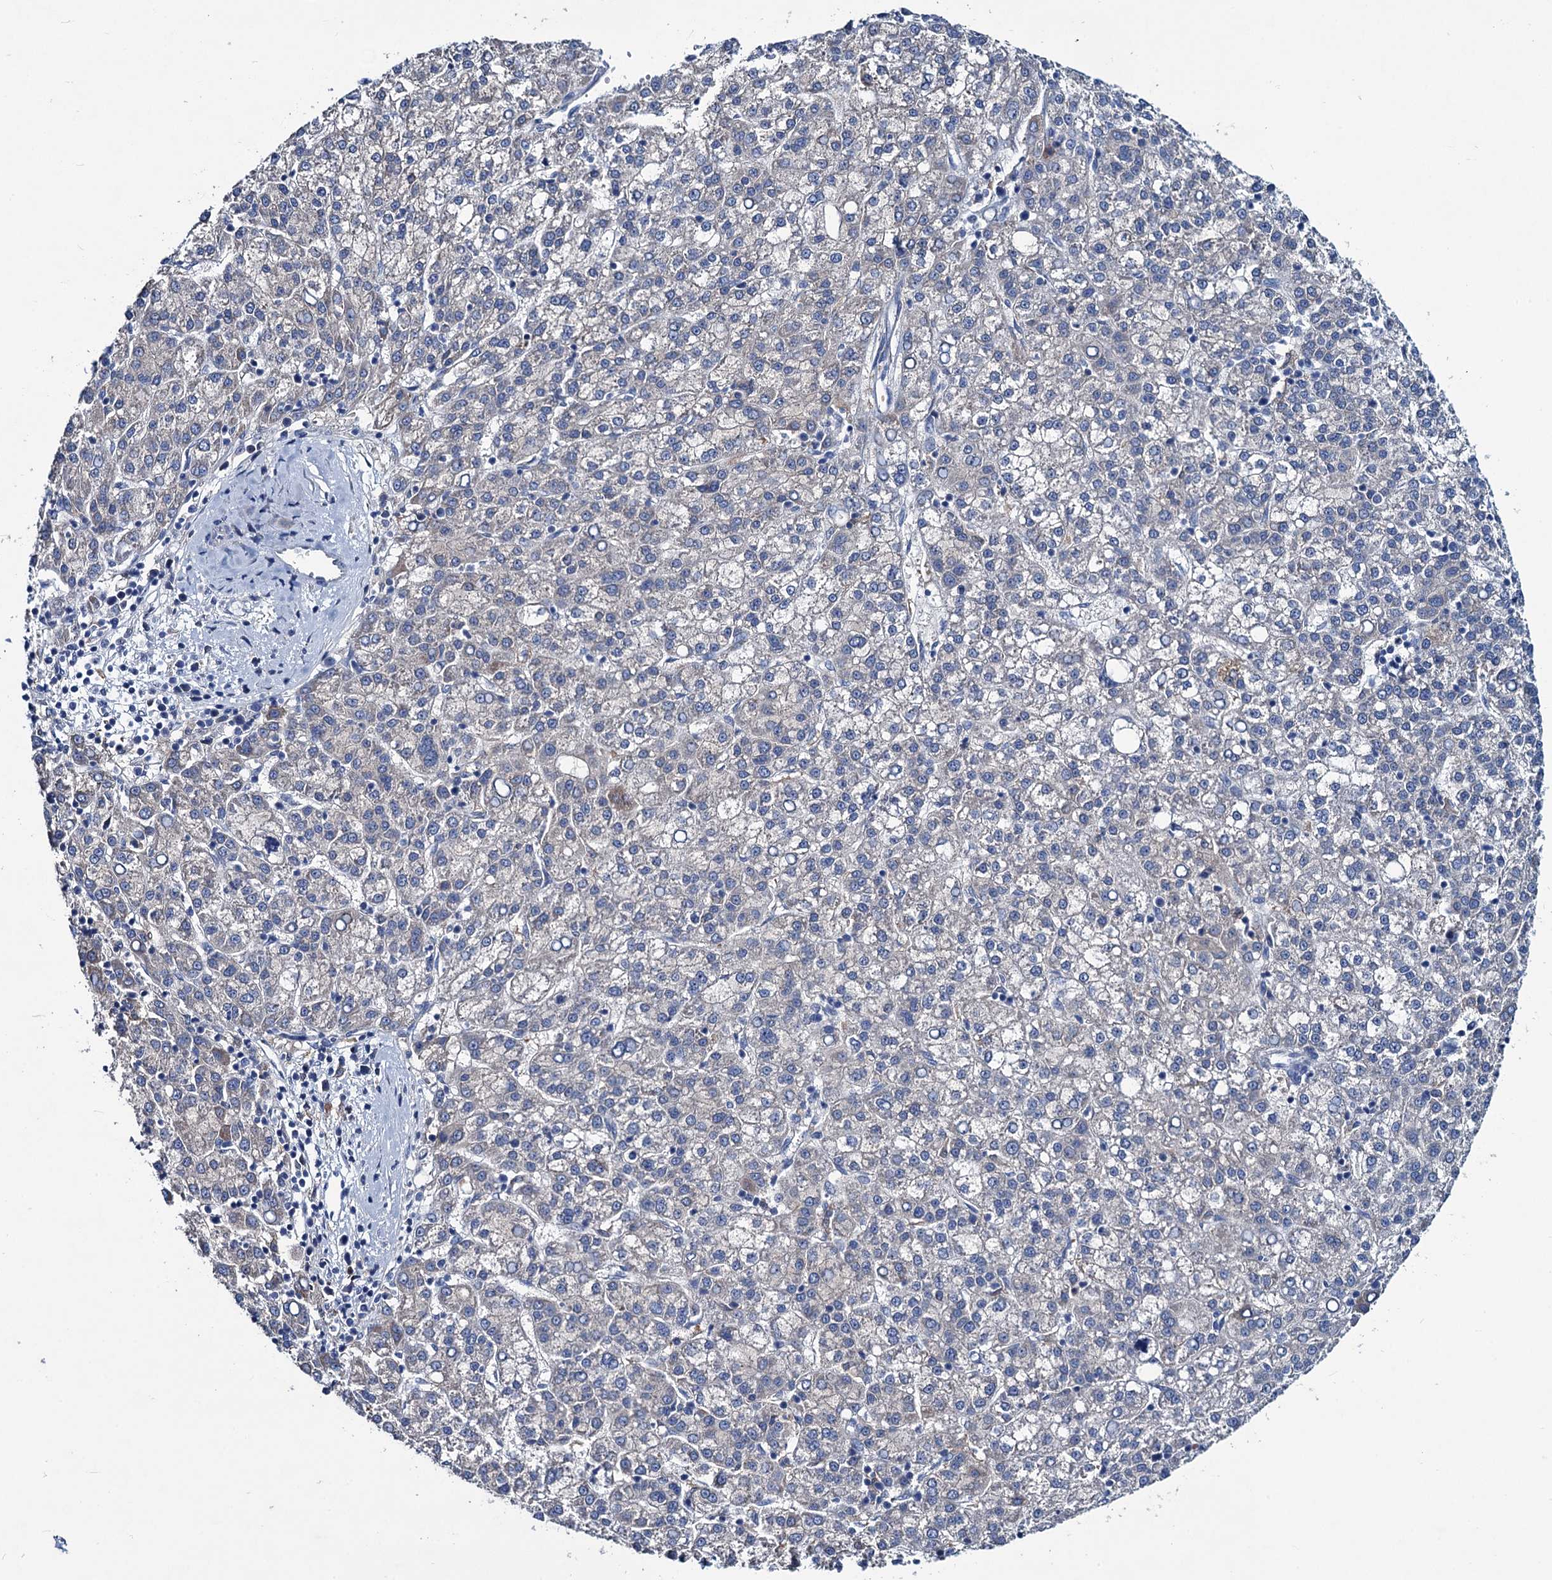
{"staining": {"intensity": "negative", "quantity": "none", "location": "none"}, "tissue": "liver cancer", "cell_type": "Tumor cells", "image_type": "cancer", "snomed": [{"axis": "morphology", "description": "Carcinoma, Hepatocellular, NOS"}, {"axis": "topography", "description": "Liver"}], "caption": "Liver hepatocellular carcinoma stained for a protein using IHC demonstrates no positivity tumor cells.", "gene": "RTKN2", "patient": {"sex": "female", "age": 58}}